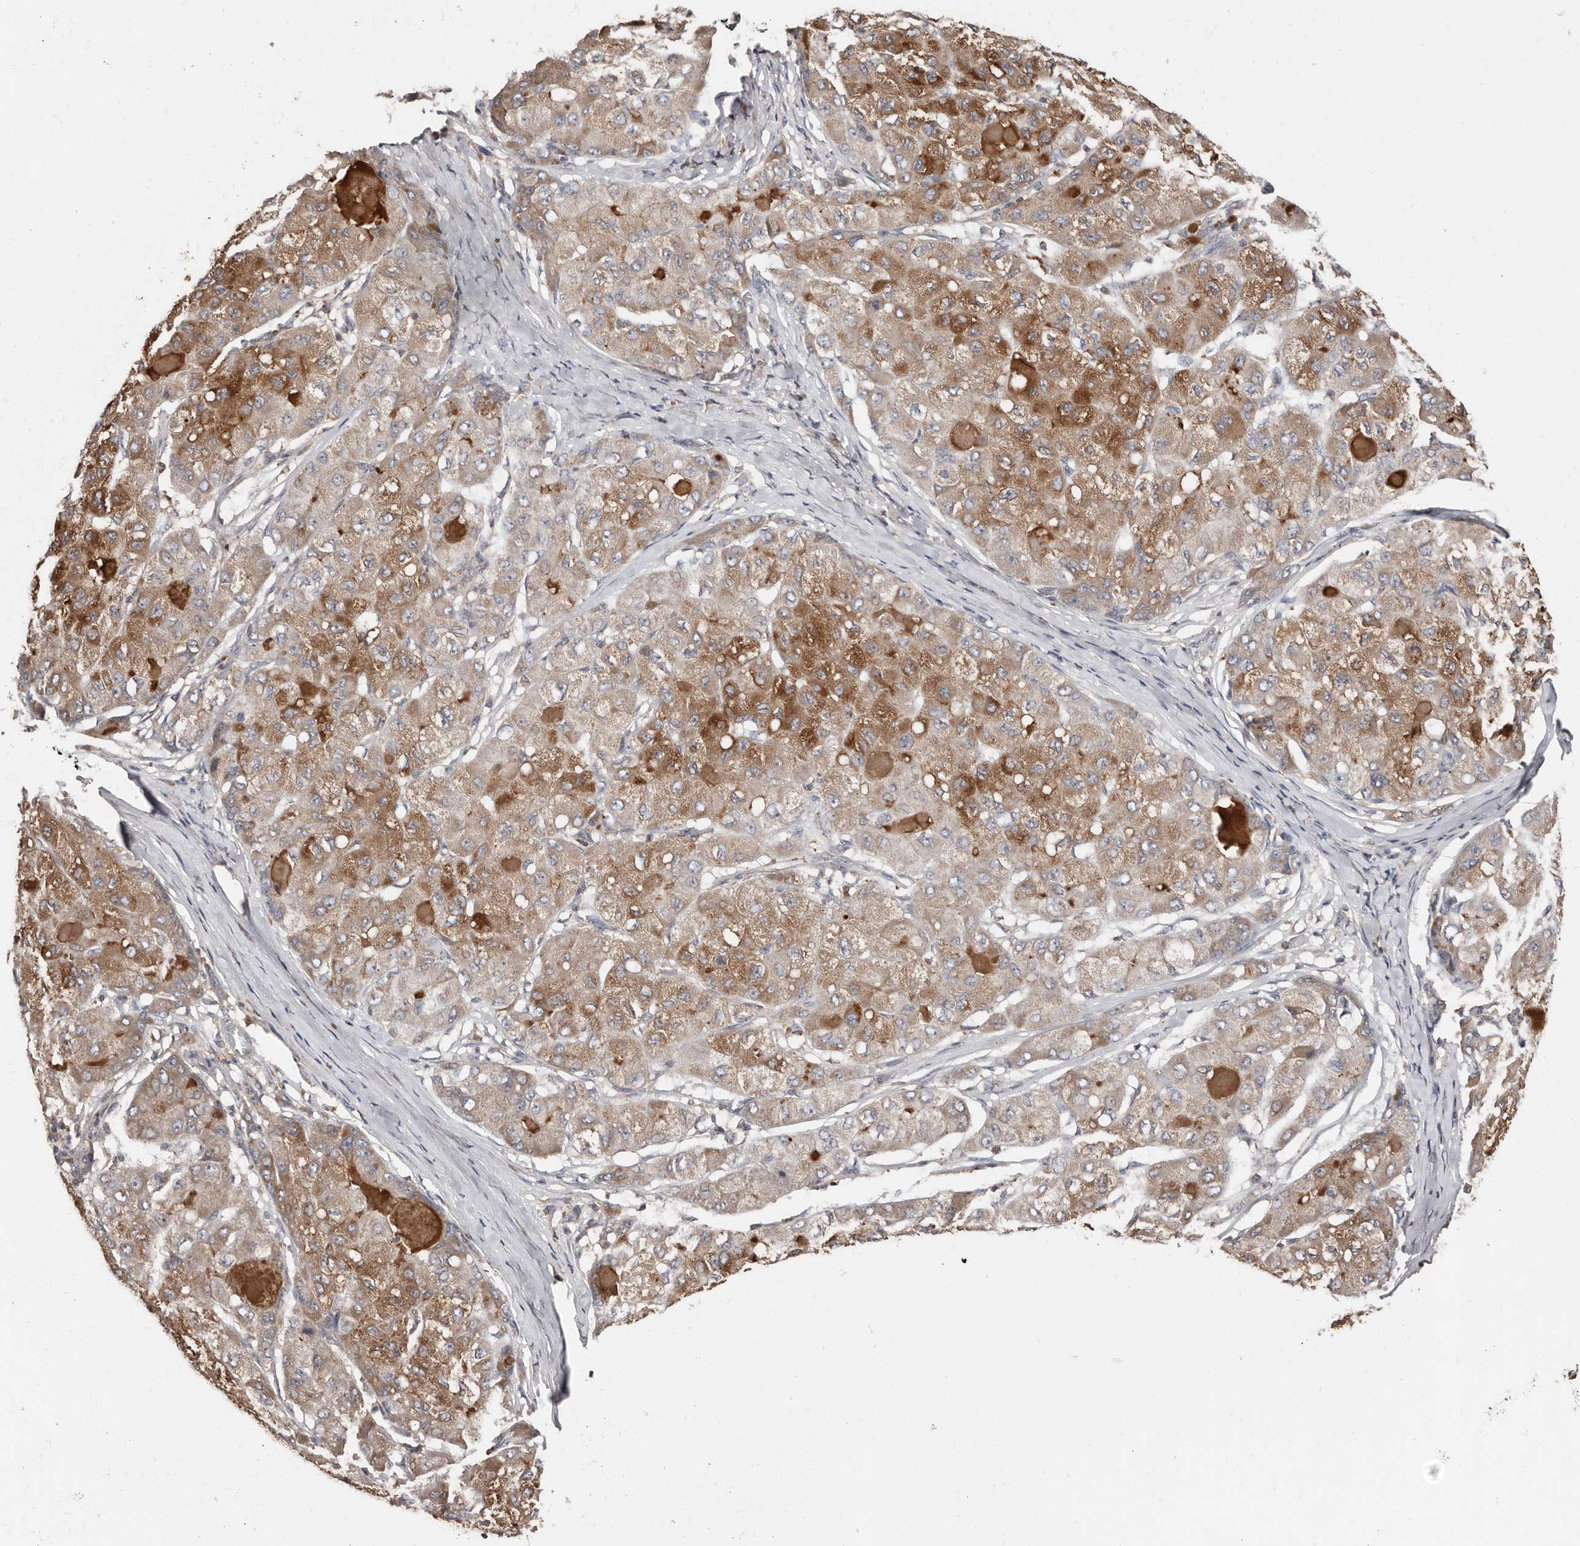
{"staining": {"intensity": "moderate", "quantity": ">75%", "location": "cytoplasmic/membranous"}, "tissue": "liver cancer", "cell_type": "Tumor cells", "image_type": "cancer", "snomed": [{"axis": "morphology", "description": "Carcinoma, Hepatocellular, NOS"}, {"axis": "topography", "description": "Liver"}], "caption": "Liver cancer (hepatocellular carcinoma) stained with a protein marker exhibits moderate staining in tumor cells.", "gene": "SLC39A2", "patient": {"sex": "male", "age": 80}}